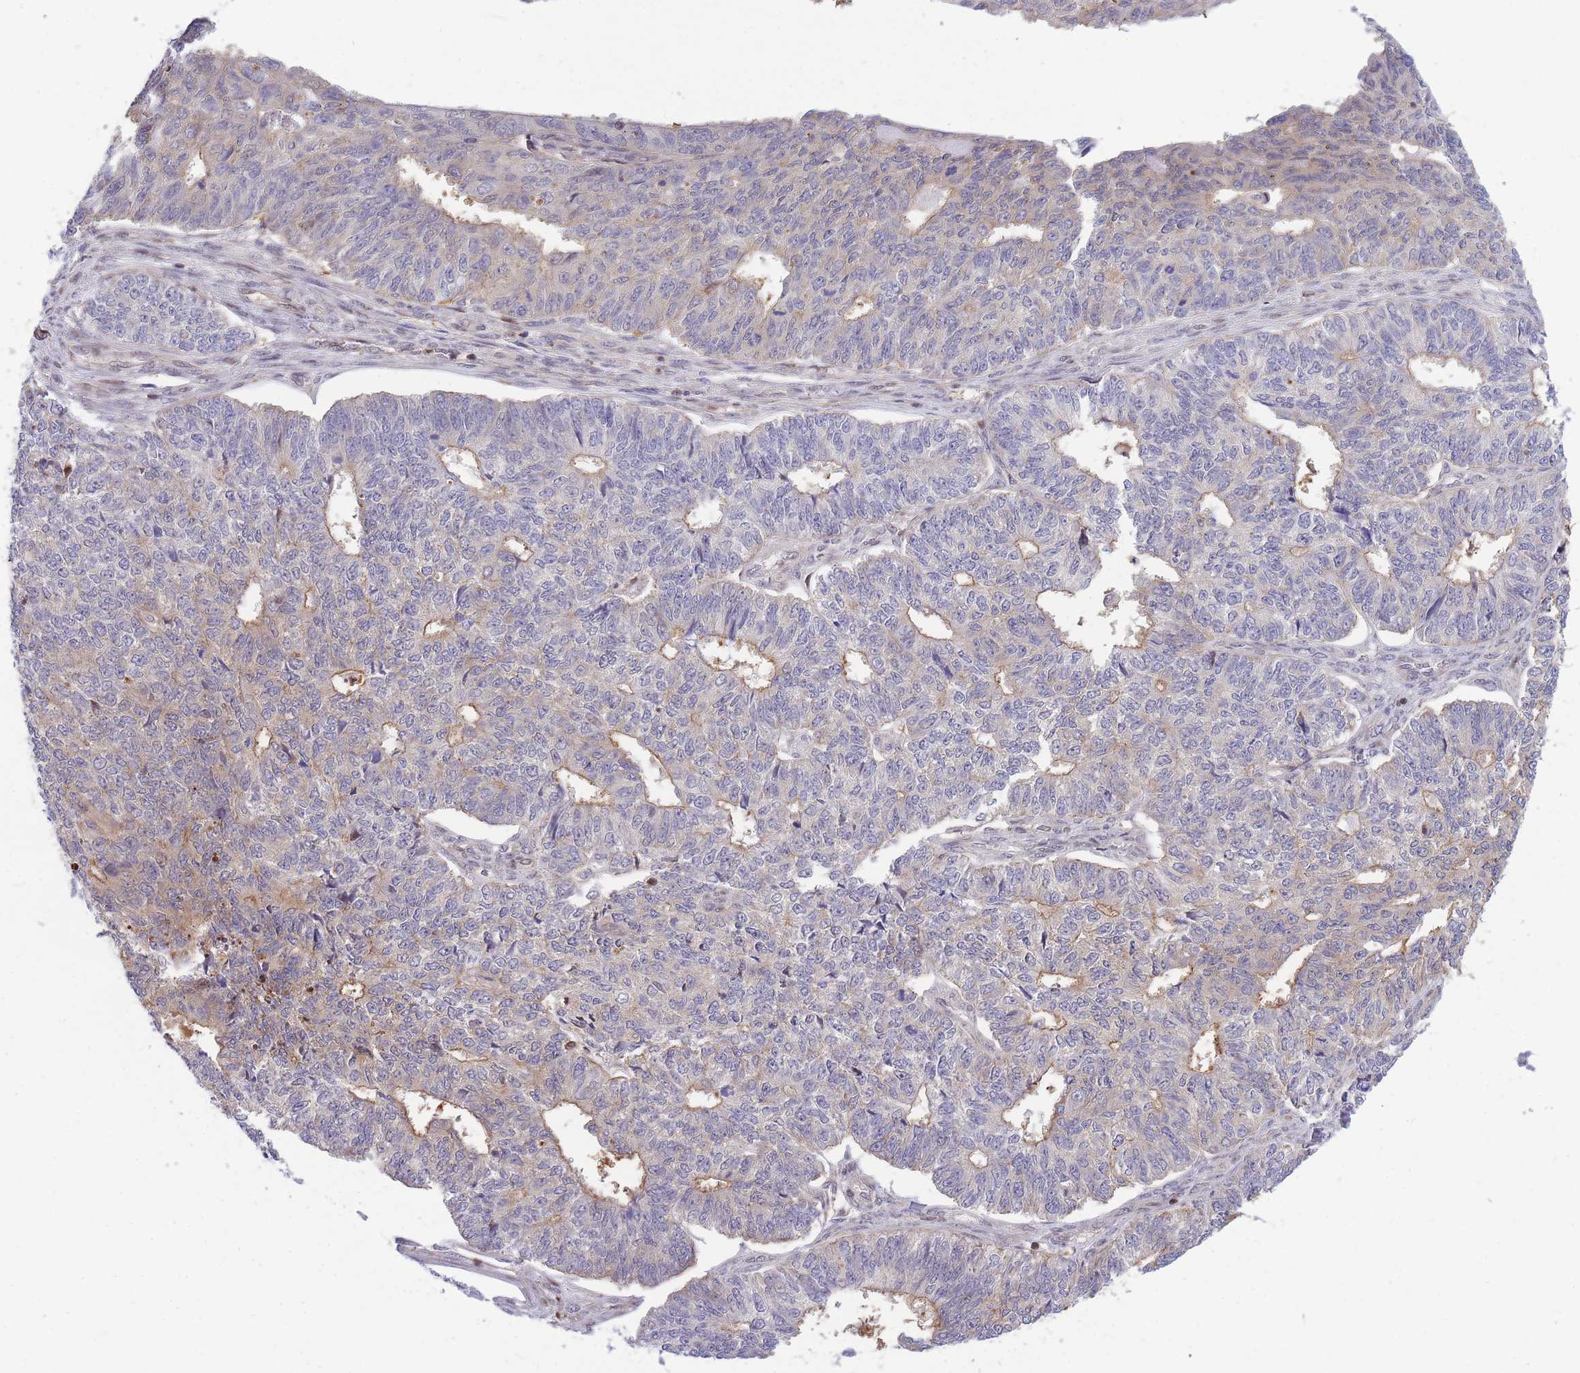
{"staining": {"intensity": "moderate", "quantity": "<25%", "location": "cytoplasmic/membranous"}, "tissue": "endometrial cancer", "cell_type": "Tumor cells", "image_type": "cancer", "snomed": [{"axis": "morphology", "description": "Adenocarcinoma, NOS"}, {"axis": "topography", "description": "Endometrium"}], "caption": "Protein expression analysis of human endometrial cancer reveals moderate cytoplasmic/membranous positivity in about <25% of tumor cells.", "gene": "CRACD", "patient": {"sex": "female", "age": 32}}